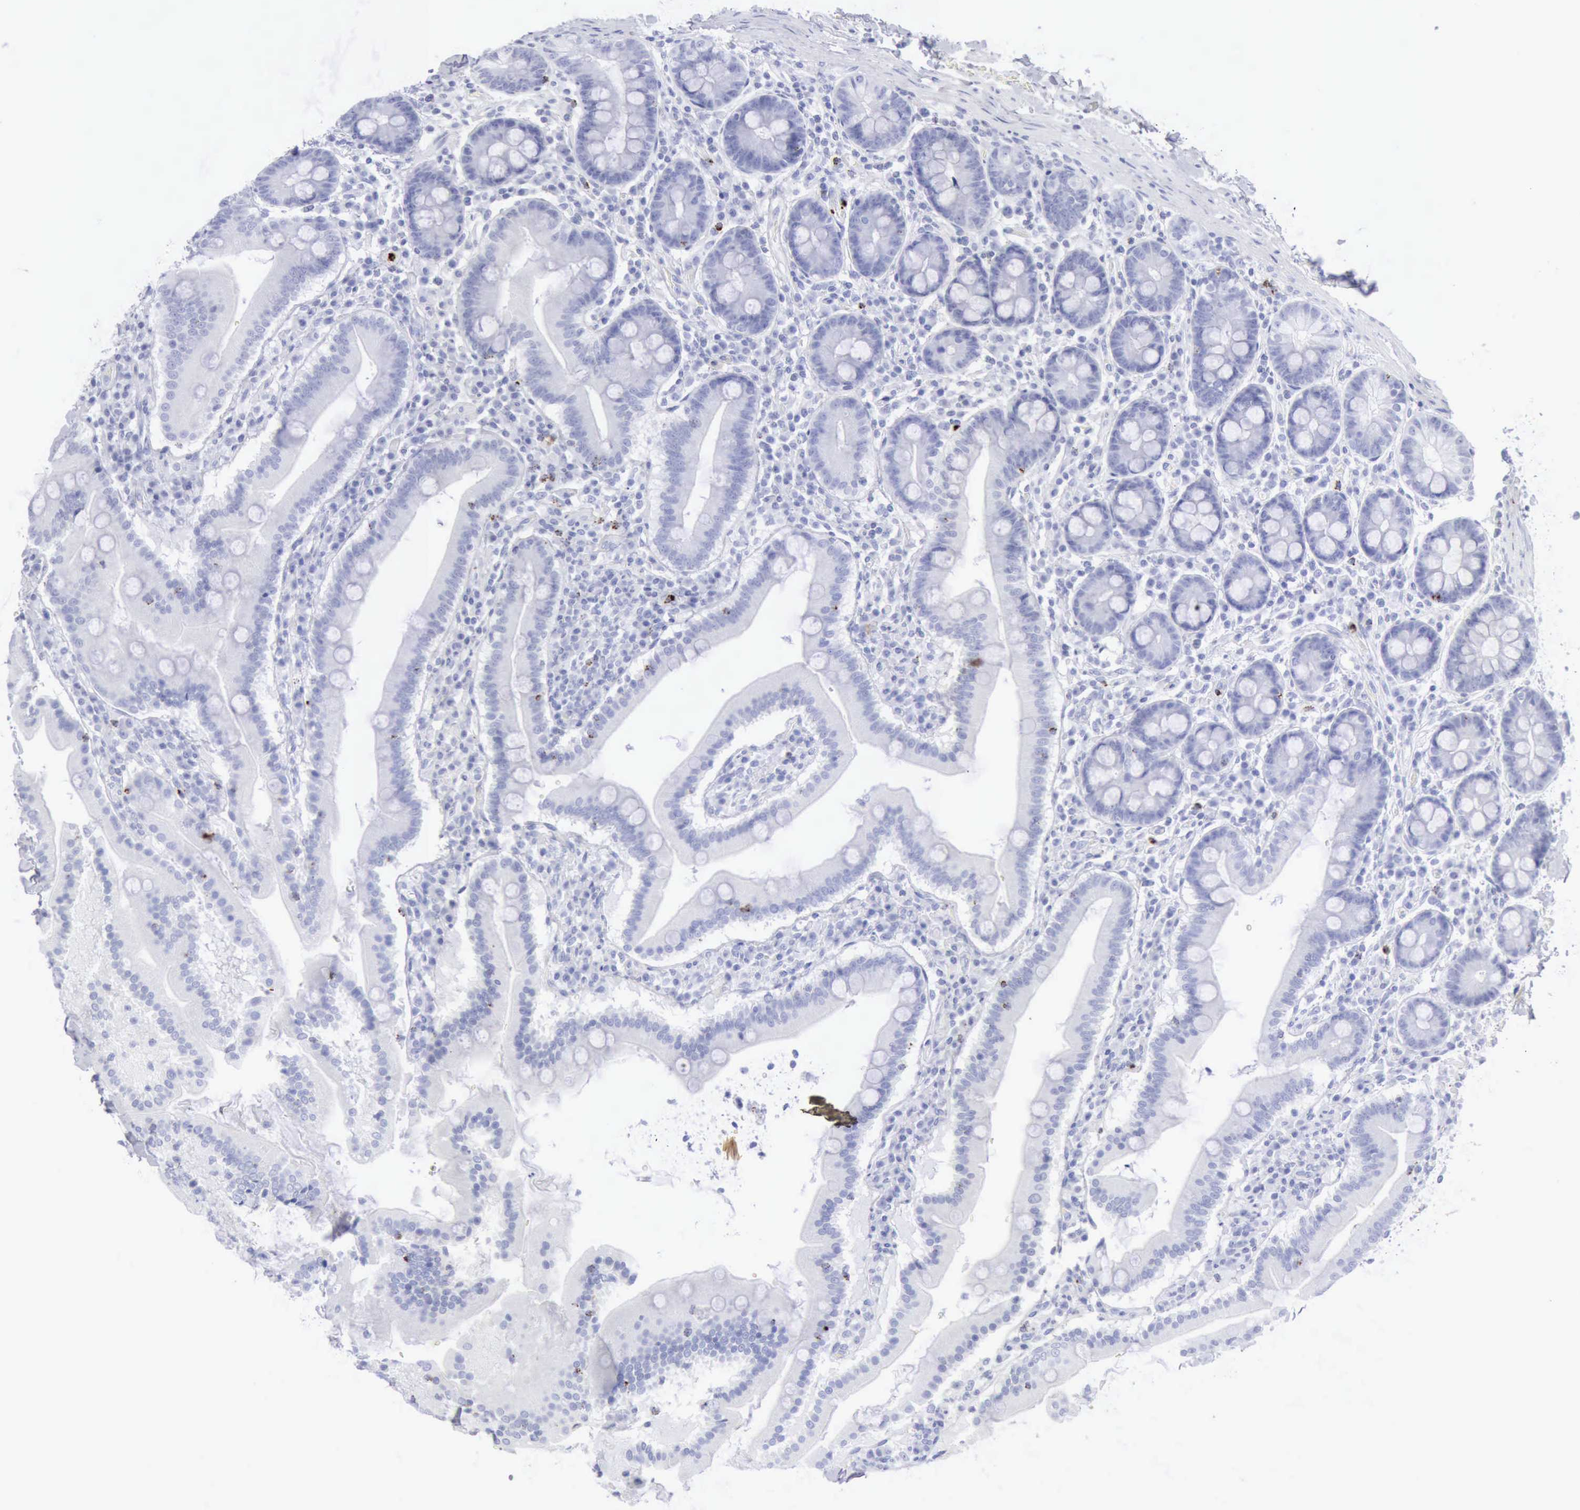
{"staining": {"intensity": "negative", "quantity": "none", "location": "none"}, "tissue": "duodenum", "cell_type": "Glandular cells", "image_type": "normal", "snomed": [{"axis": "morphology", "description": "Normal tissue, NOS"}, {"axis": "topography", "description": "Duodenum"}], "caption": "Immunohistochemistry of benign human duodenum reveals no staining in glandular cells.", "gene": "GZMB", "patient": {"sex": "male", "age": 50}}